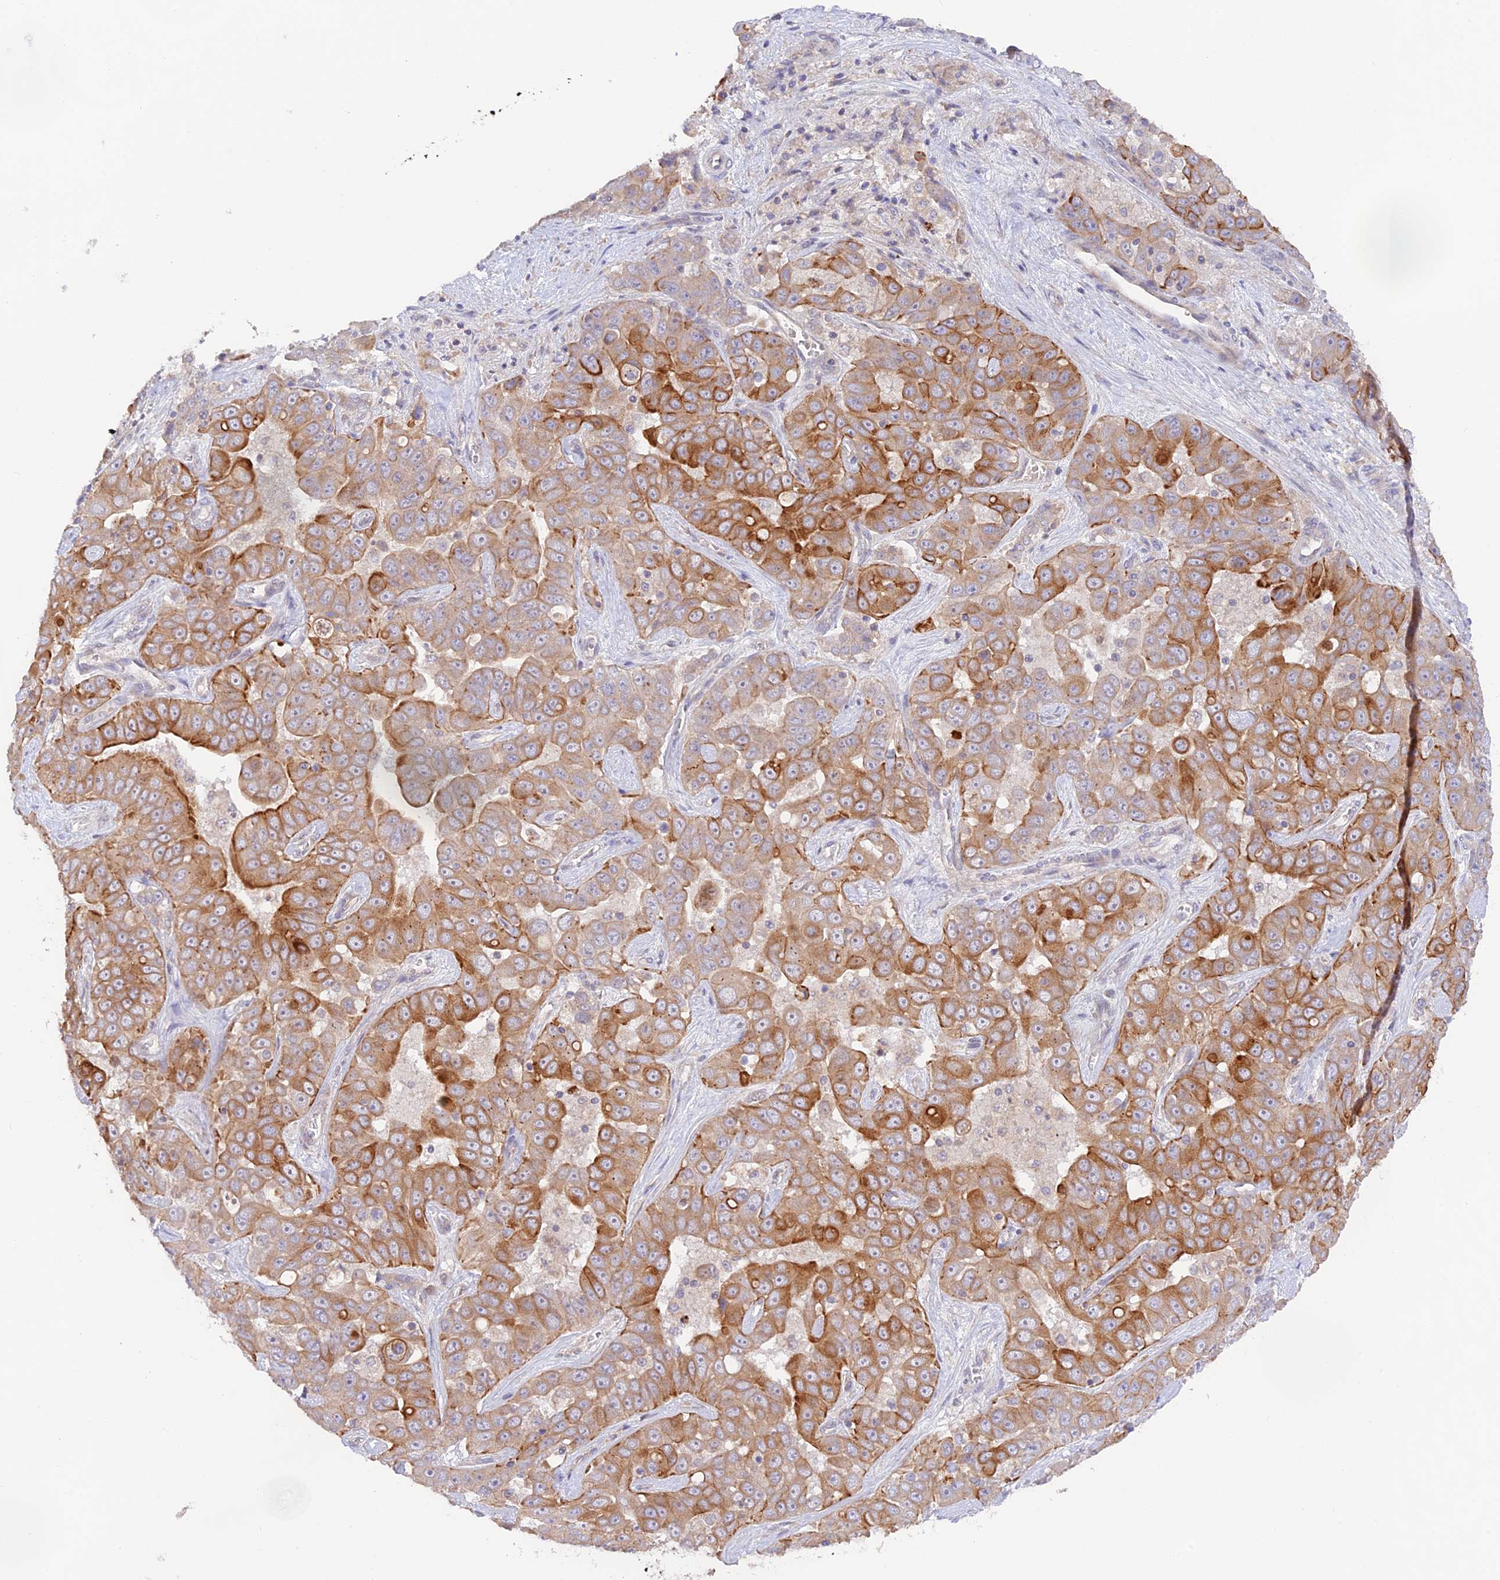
{"staining": {"intensity": "moderate", "quantity": ">75%", "location": "cytoplasmic/membranous"}, "tissue": "liver cancer", "cell_type": "Tumor cells", "image_type": "cancer", "snomed": [{"axis": "morphology", "description": "Cholangiocarcinoma"}, {"axis": "topography", "description": "Liver"}], "caption": "Human liver cancer stained for a protein (brown) shows moderate cytoplasmic/membranous positive positivity in approximately >75% of tumor cells.", "gene": "CAMSAP3", "patient": {"sex": "female", "age": 52}}